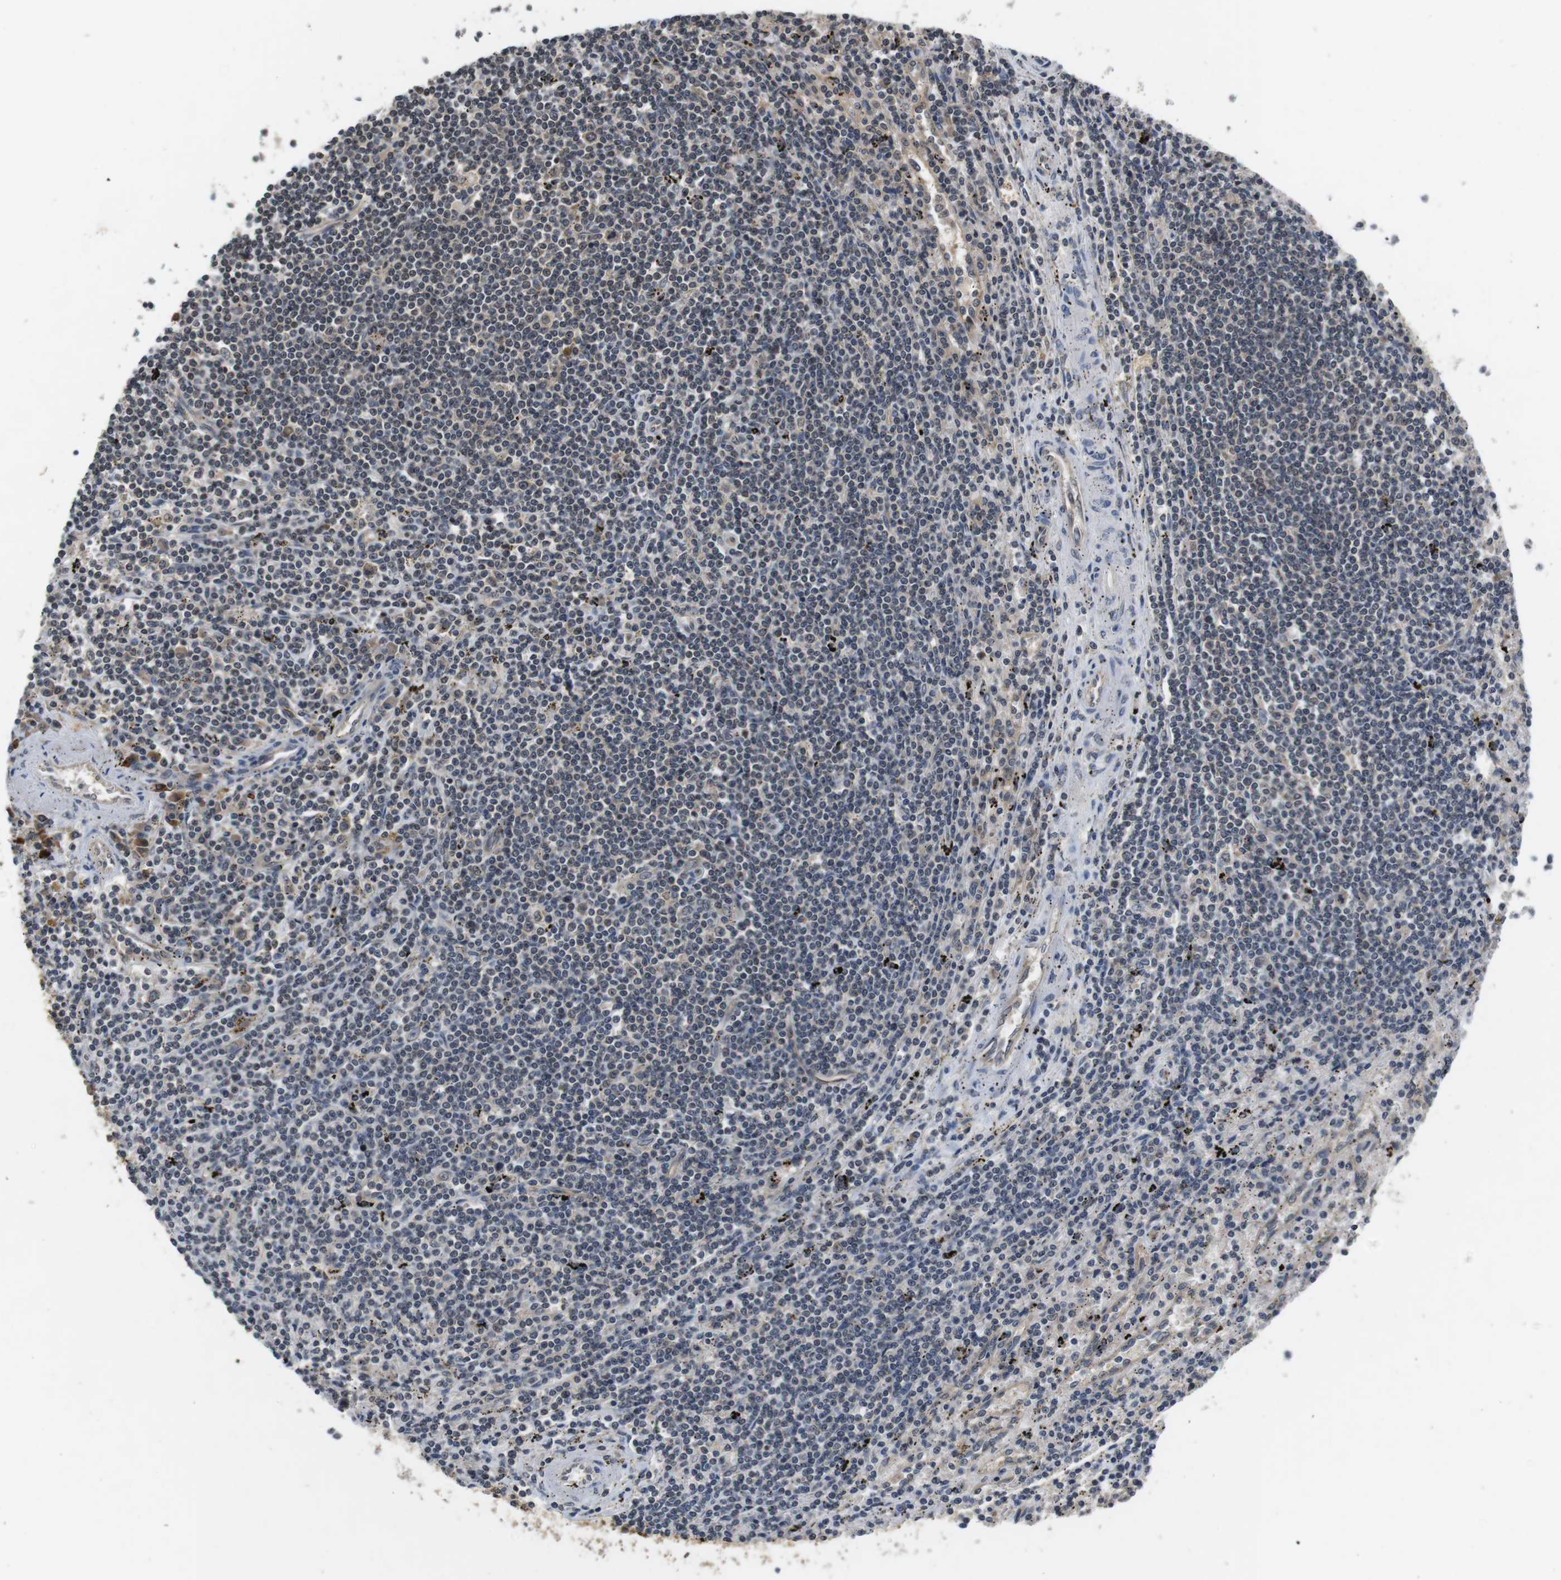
{"staining": {"intensity": "negative", "quantity": "none", "location": "none"}, "tissue": "lymphoma", "cell_type": "Tumor cells", "image_type": "cancer", "snomed": [{"axis": "morphology", "description": "Malignant lymphoma, non-Hodgkin's type, Low grade"}, {"axis": "topography", "description": "Spleen"}], "caption": "Histopathology image shows no significant protein positivity in tumor cells of lymphoma.", "gene": "FADD", "patient": {"sex": "male", "age": 76}}